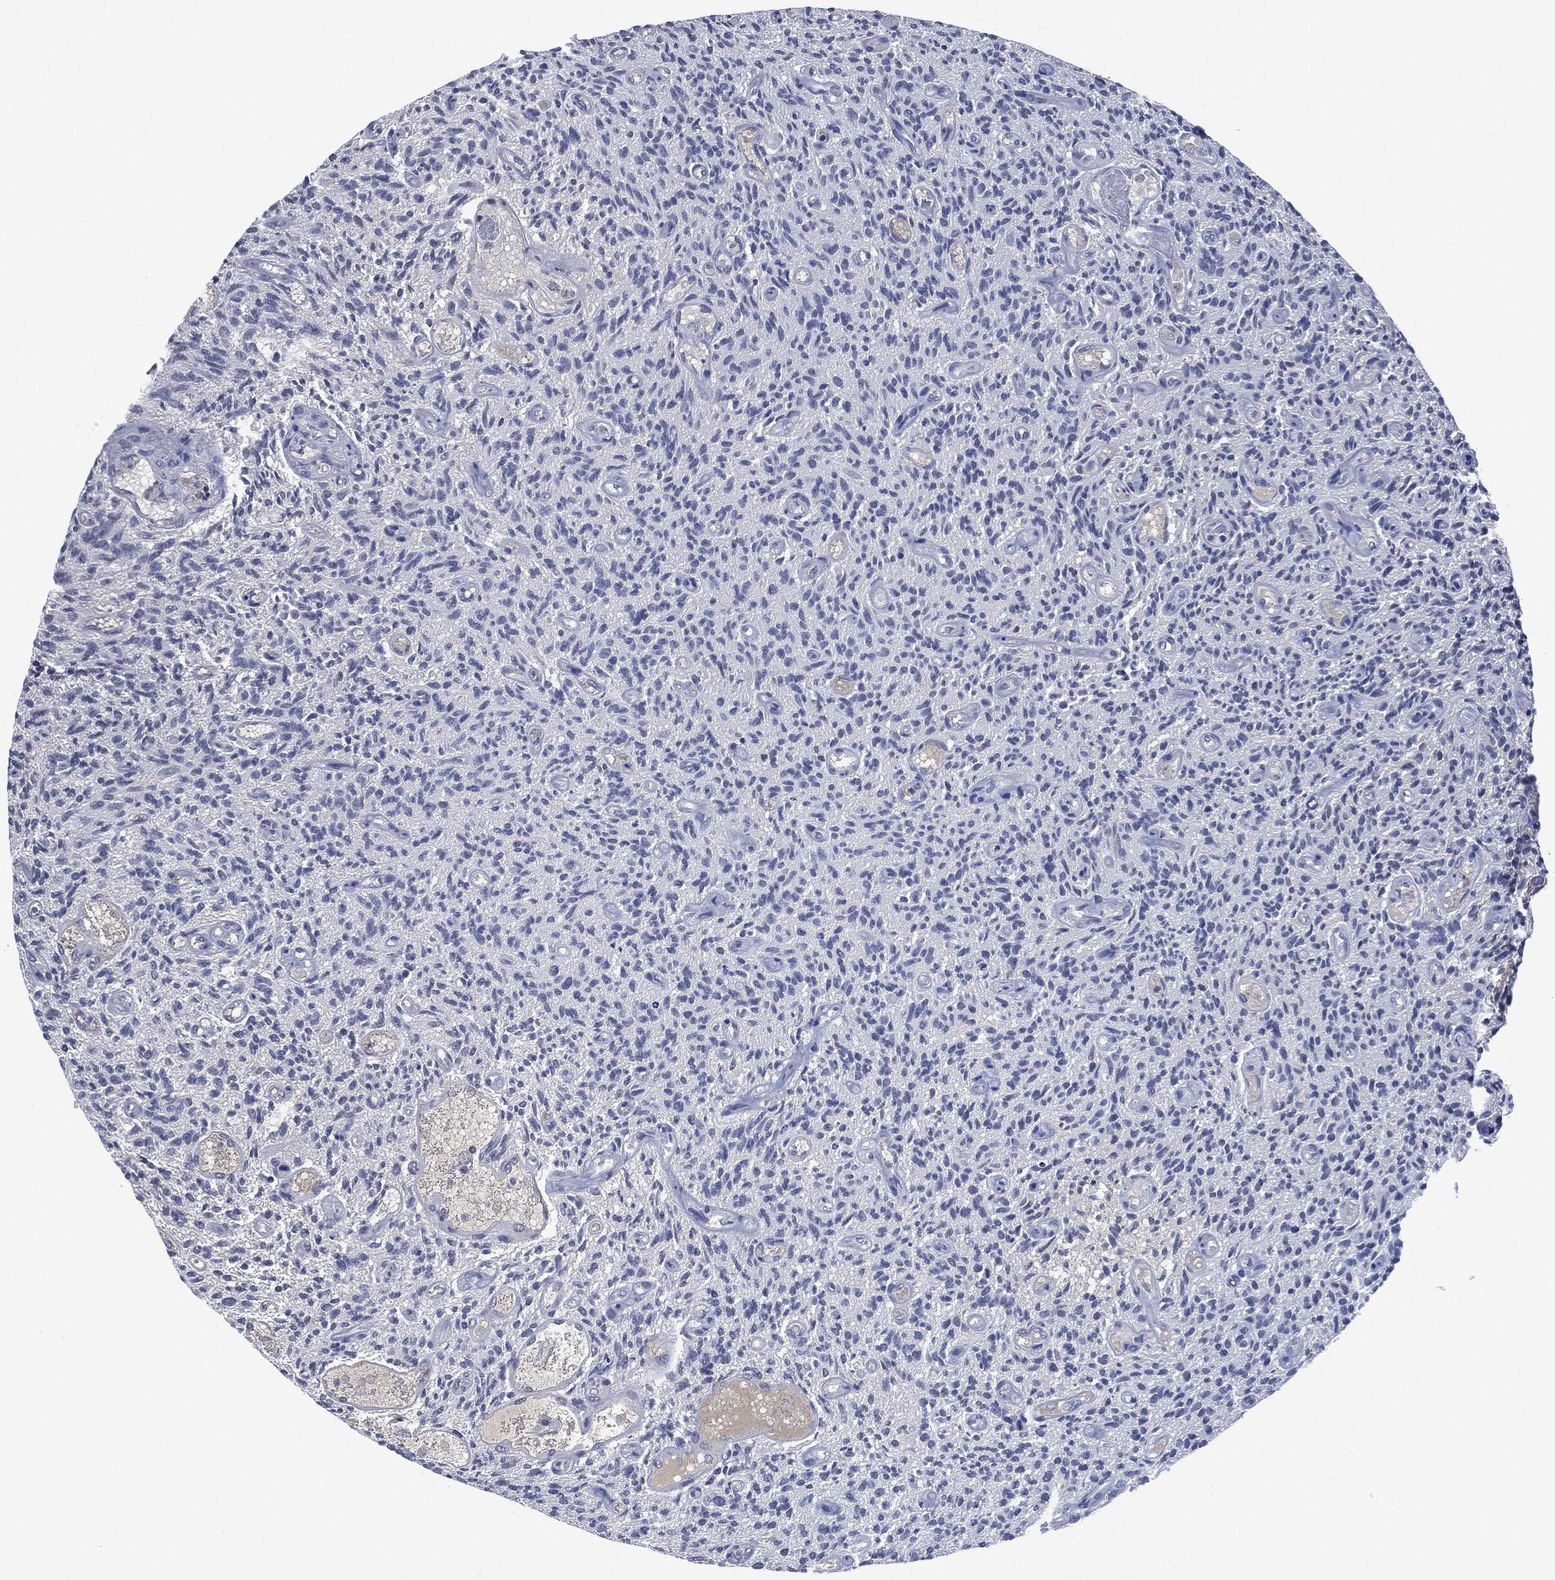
{"staining": {"intensity": "negative", "quantity": "none", "location": "none"}, "tissue": "glioma", "cell_type": "Tumor cells", "image_type": "cancer", "snomed": [{"axis": "morphology", "description": "Glioma, malignant, High grade"}, {"axis": "topography", "description": "Brain"}], "caption": "Human glioma stained for a protein using immunohistochemistry demonstrates no staining in tumor cells.", "gene": "SIGLEC7", "patient": {"sex": "male", "age": 64}}